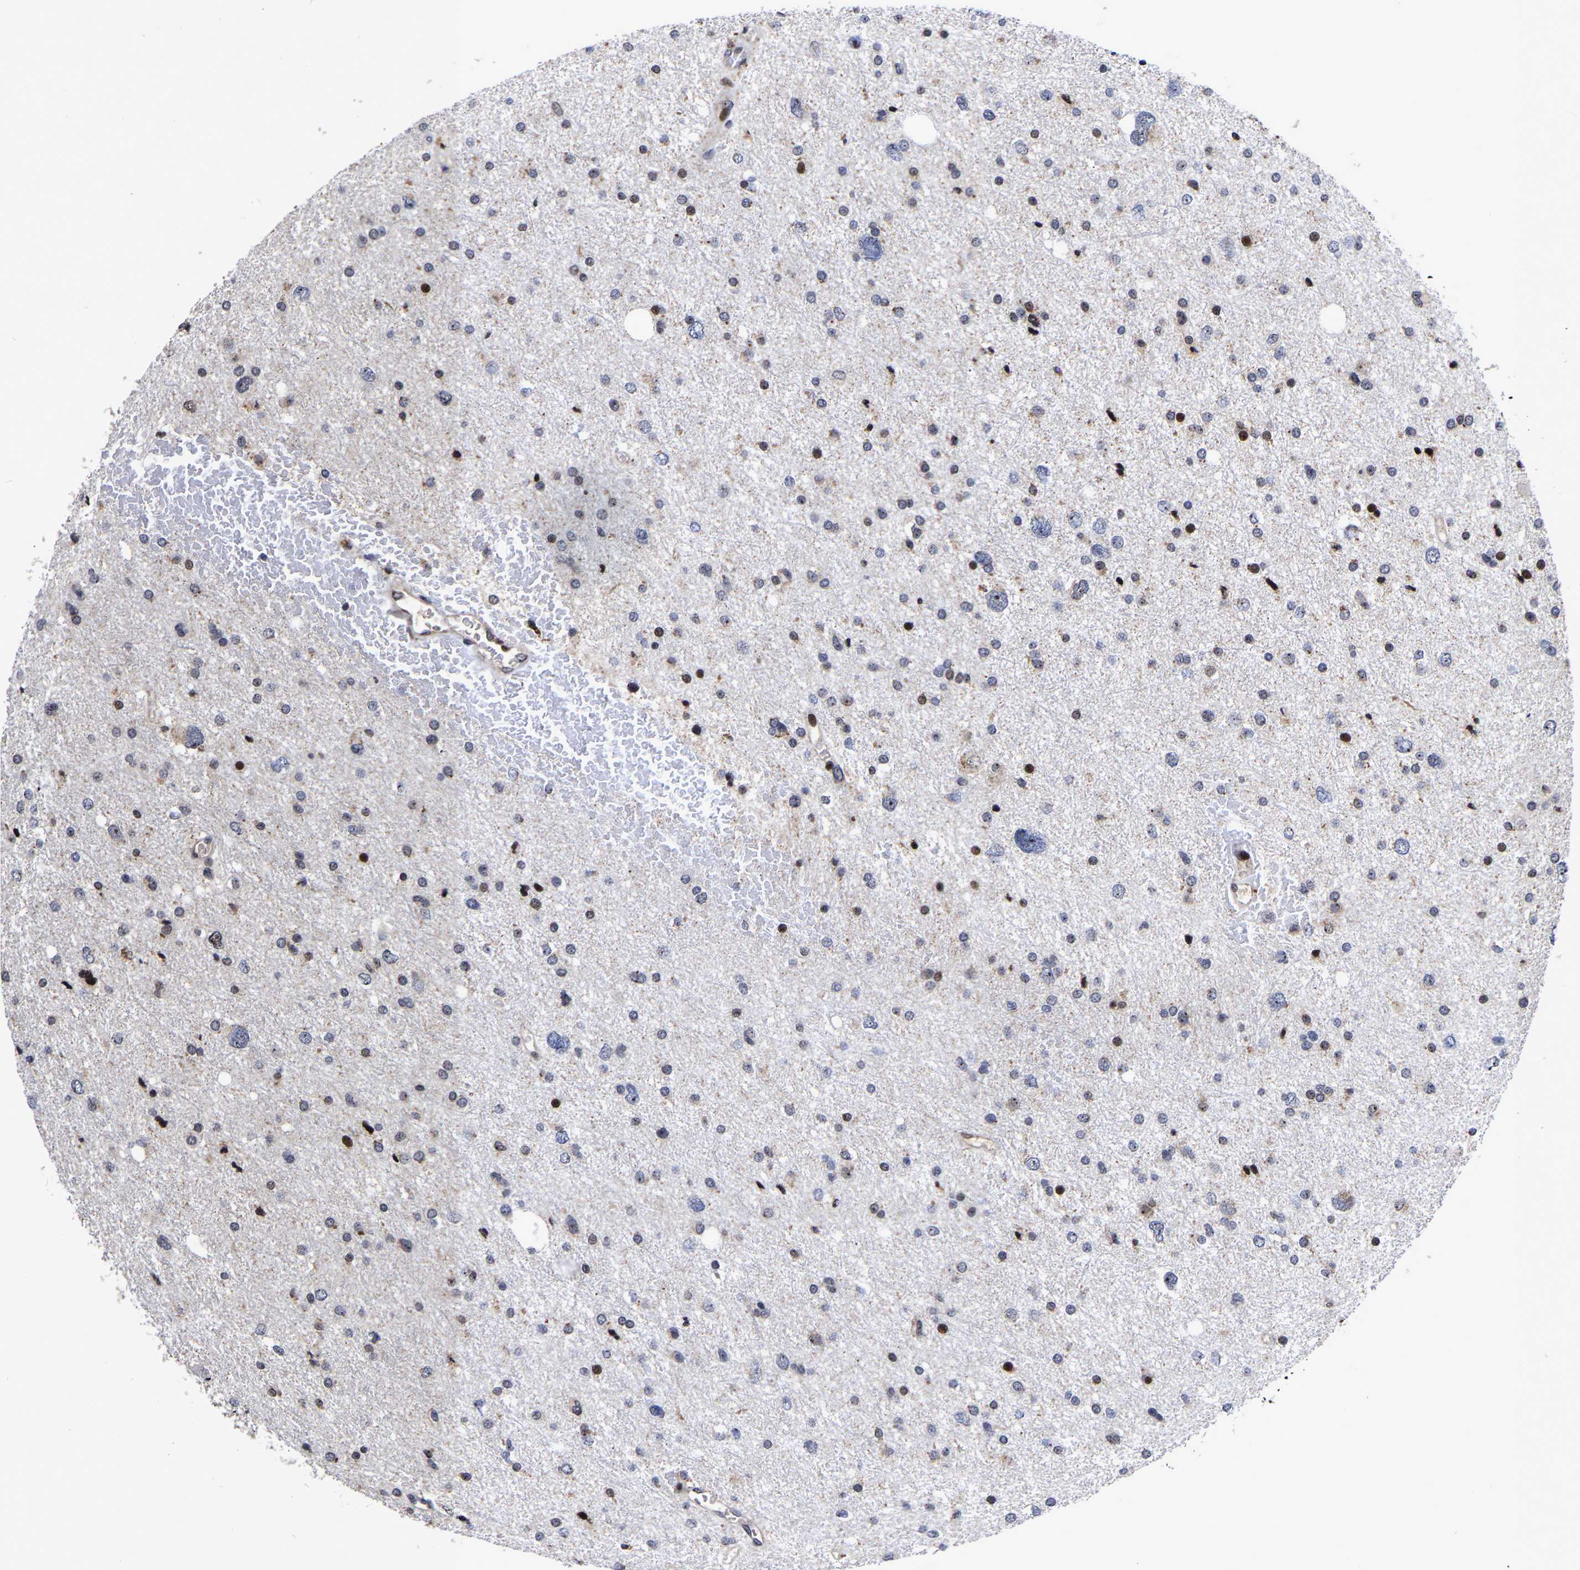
{"staining": {"intensity": "moderate", "quantity": "<25%", "location": "nuclear"}, "tissue": "glioma", "cell_type": "Tumor cells", "image_type": "cancer", "snomed": [{"axis": "morphology", "description": "Glioma, malignant, Low grade"}, {"axis": "topography", "description": "Brain"}], "caption": "Immunohistochemistry histopathology image of malignant glioma (low-grade) stained for a protein (brown), which shows low levels of moderate nuclear staining in approximately <25% of tumor cells.", "gene": "JUNB", "patient": {"sex": "female", "age": 37}}